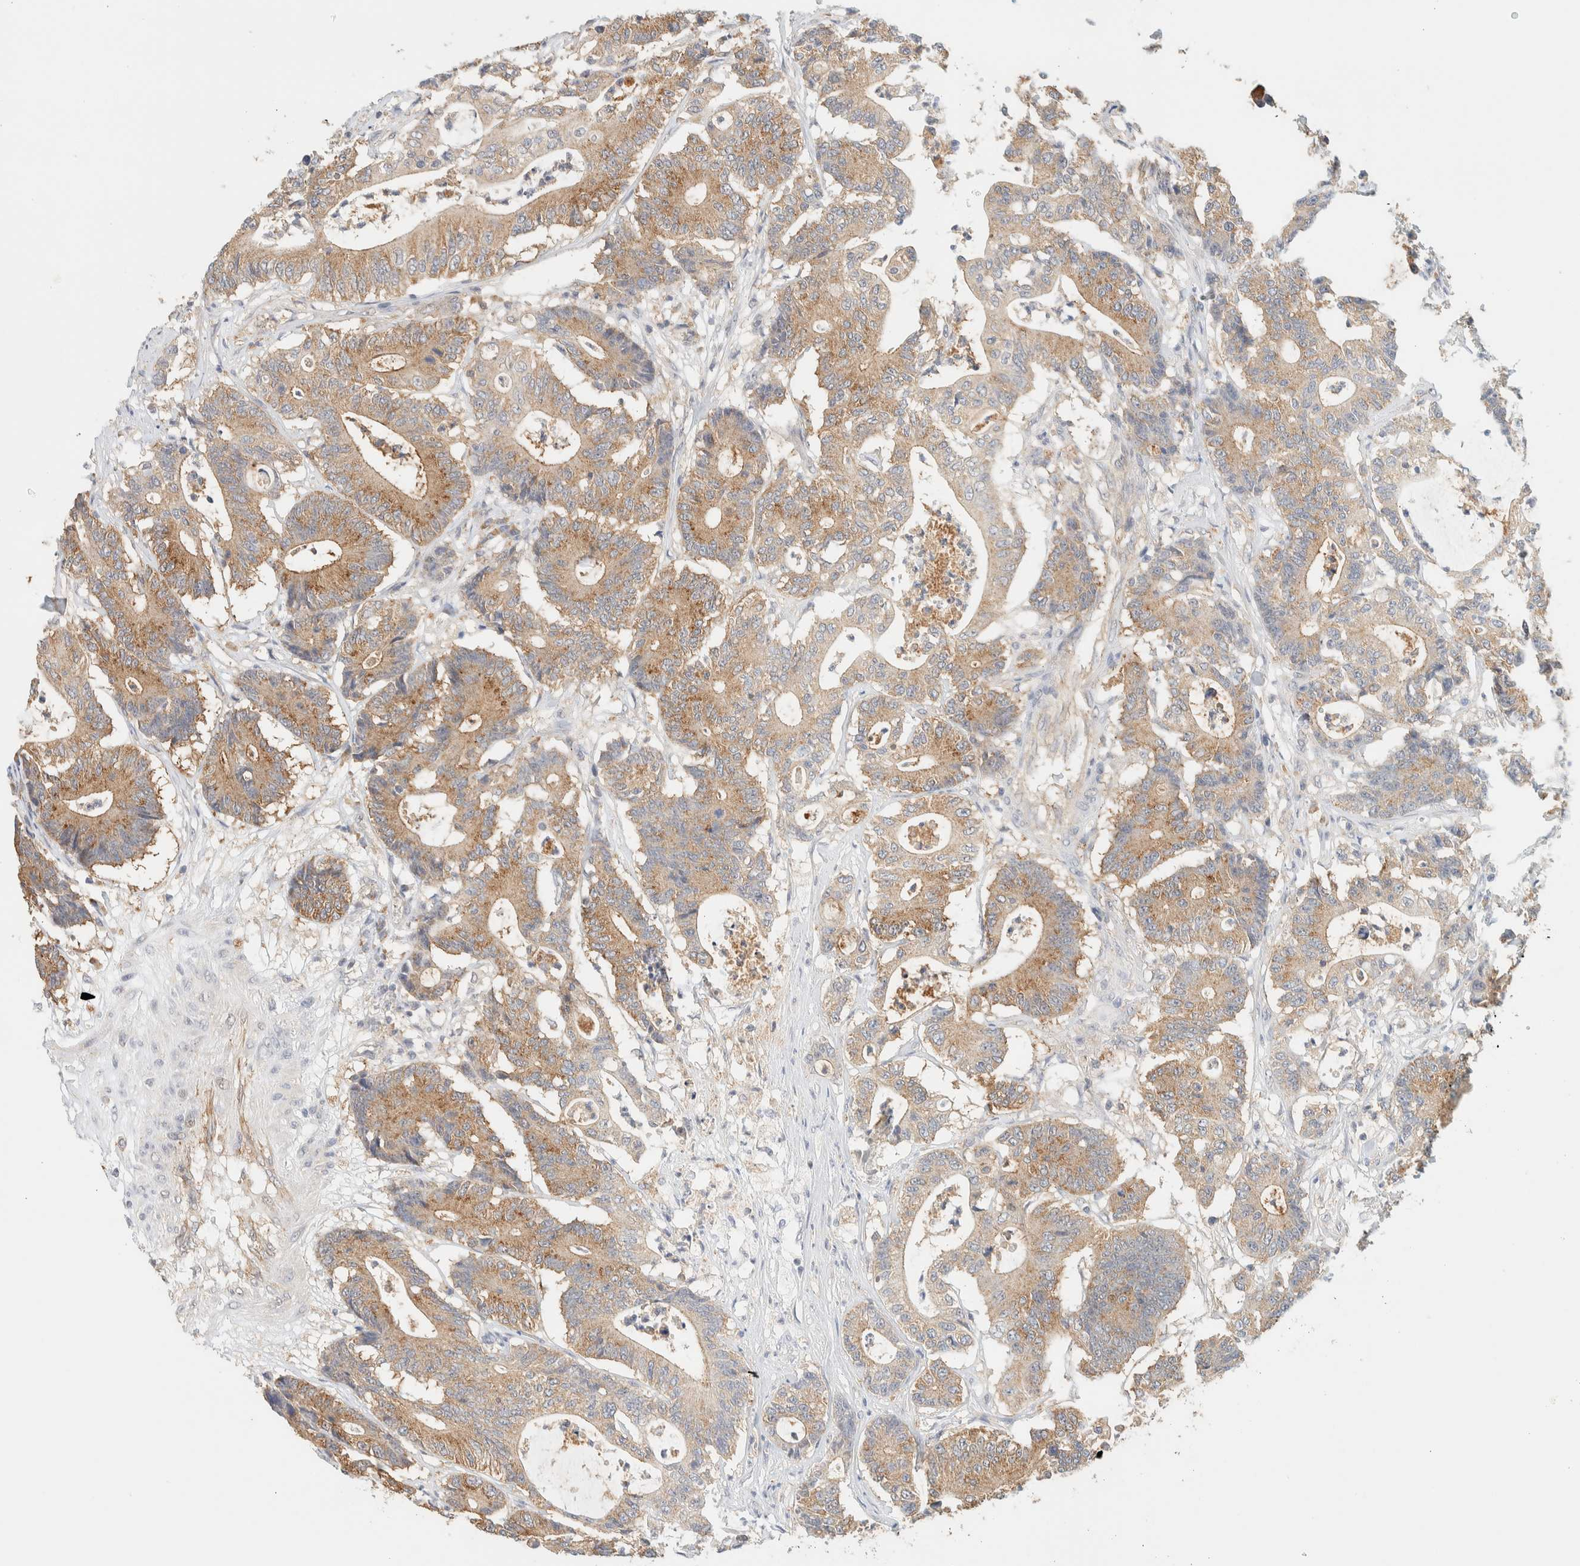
{"staining": {"intensity": "moderate", "quantity": ">75%", "location": "cytoplasmic/membranous"}, "tissue": "colorectal cancer", "cell_type": "Tumor cells", "image_type": "cancer", "snomed": [{"axis": "morphology", "description": "Adenocarcinoma, NOS"}, {"axis": "topography", "description": "Colon"}], "caption": "Adenocarcinoma (colorectal) tissue shows moderate cytoplasmic/membranous expression in about >75% of tumor cells", "gene": "TBC1D8B", "patient": {"sex": "female", "age": 84}}